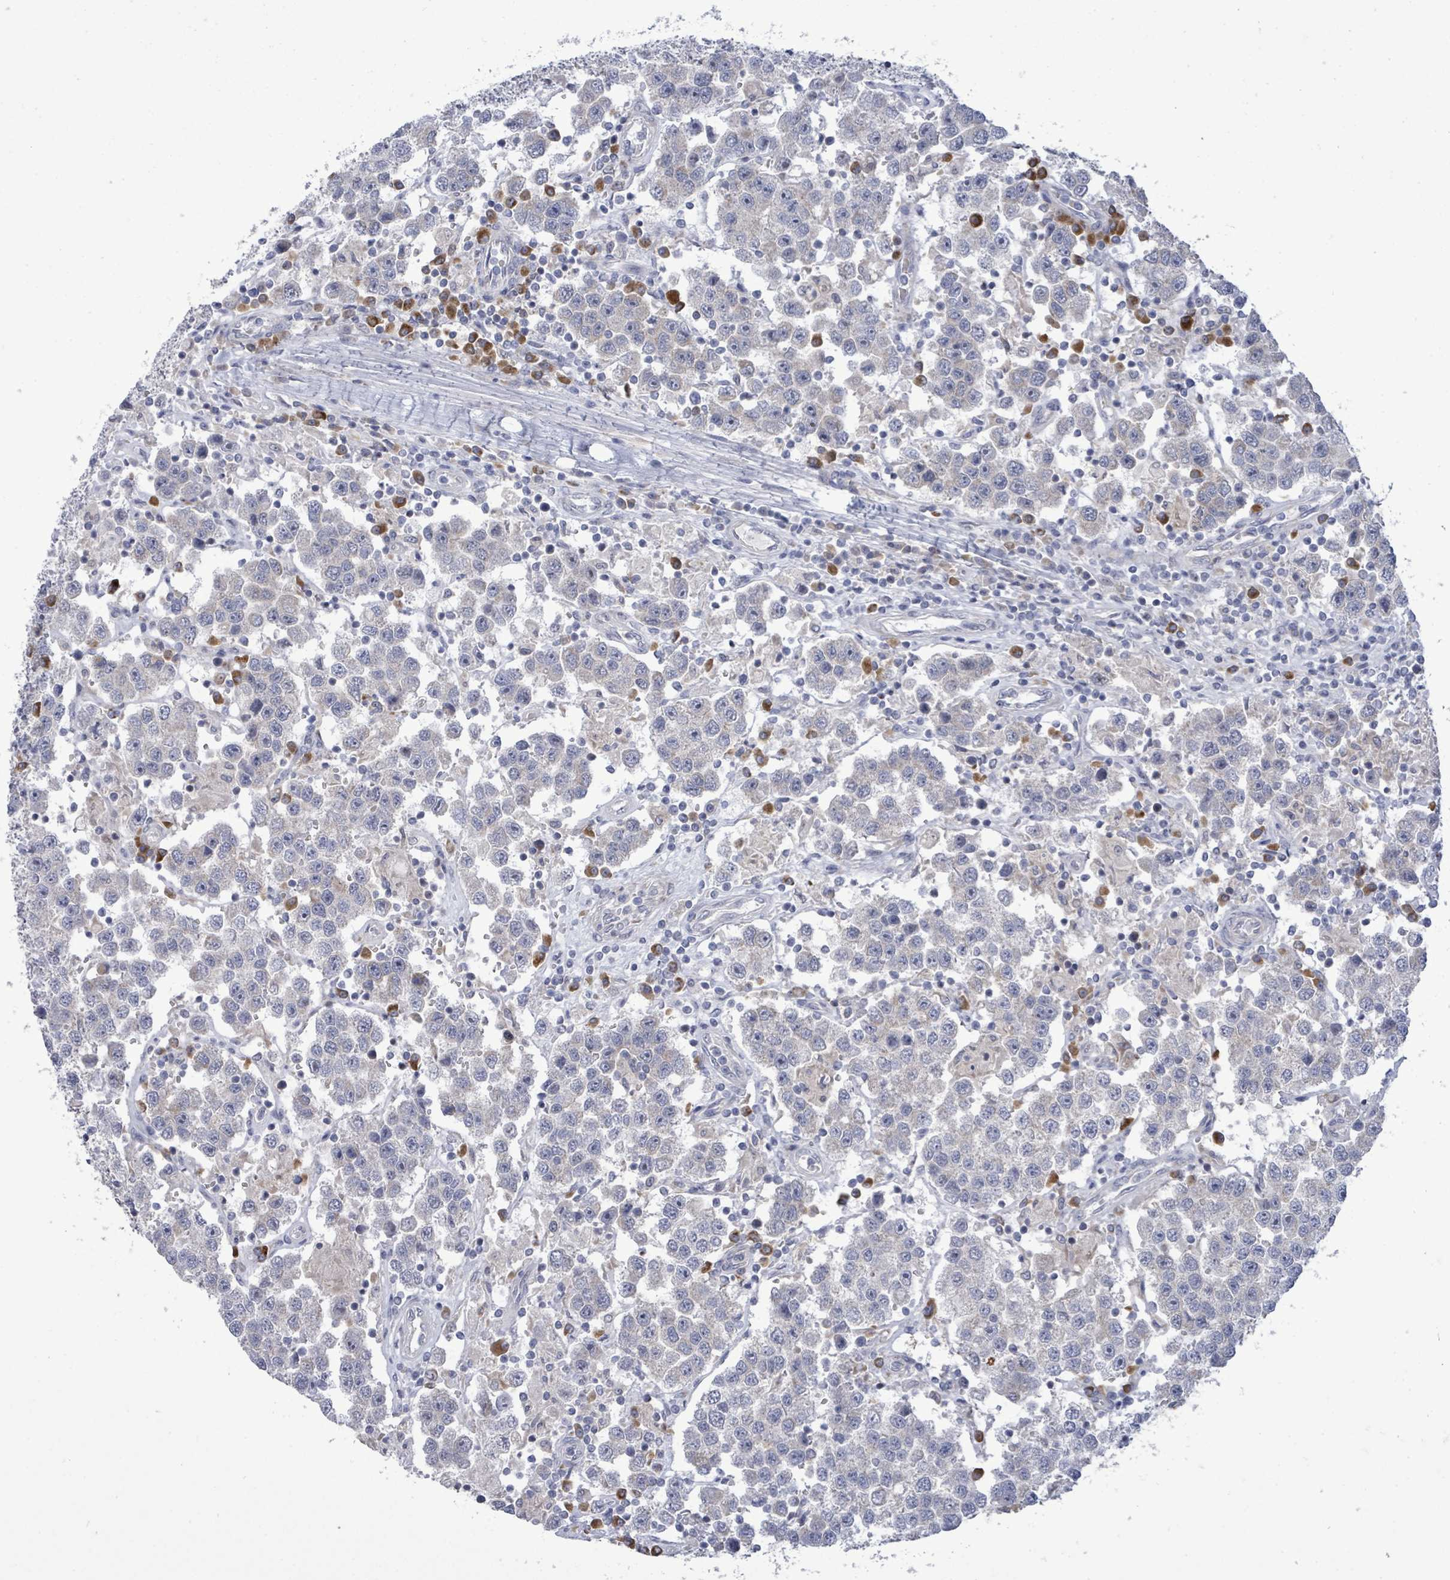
{"staining": {"intensity": "negative", "quantity": "none", "location": "none"}, "tissue": "testis cancer", "cell_type": "Tumor cells", "image_type": "cancer", "snomed": [{"axis": "morphology", "description": "Seminoma, NOS"}, {"axis": "topography", "description": "Testis"}], "caption": "The photomicrograph exhibits no significant expression in tumor cells of testis cancer (seminoma).", "gene": "SAR1A", "patient": {"sex": "male", "age": 37}}